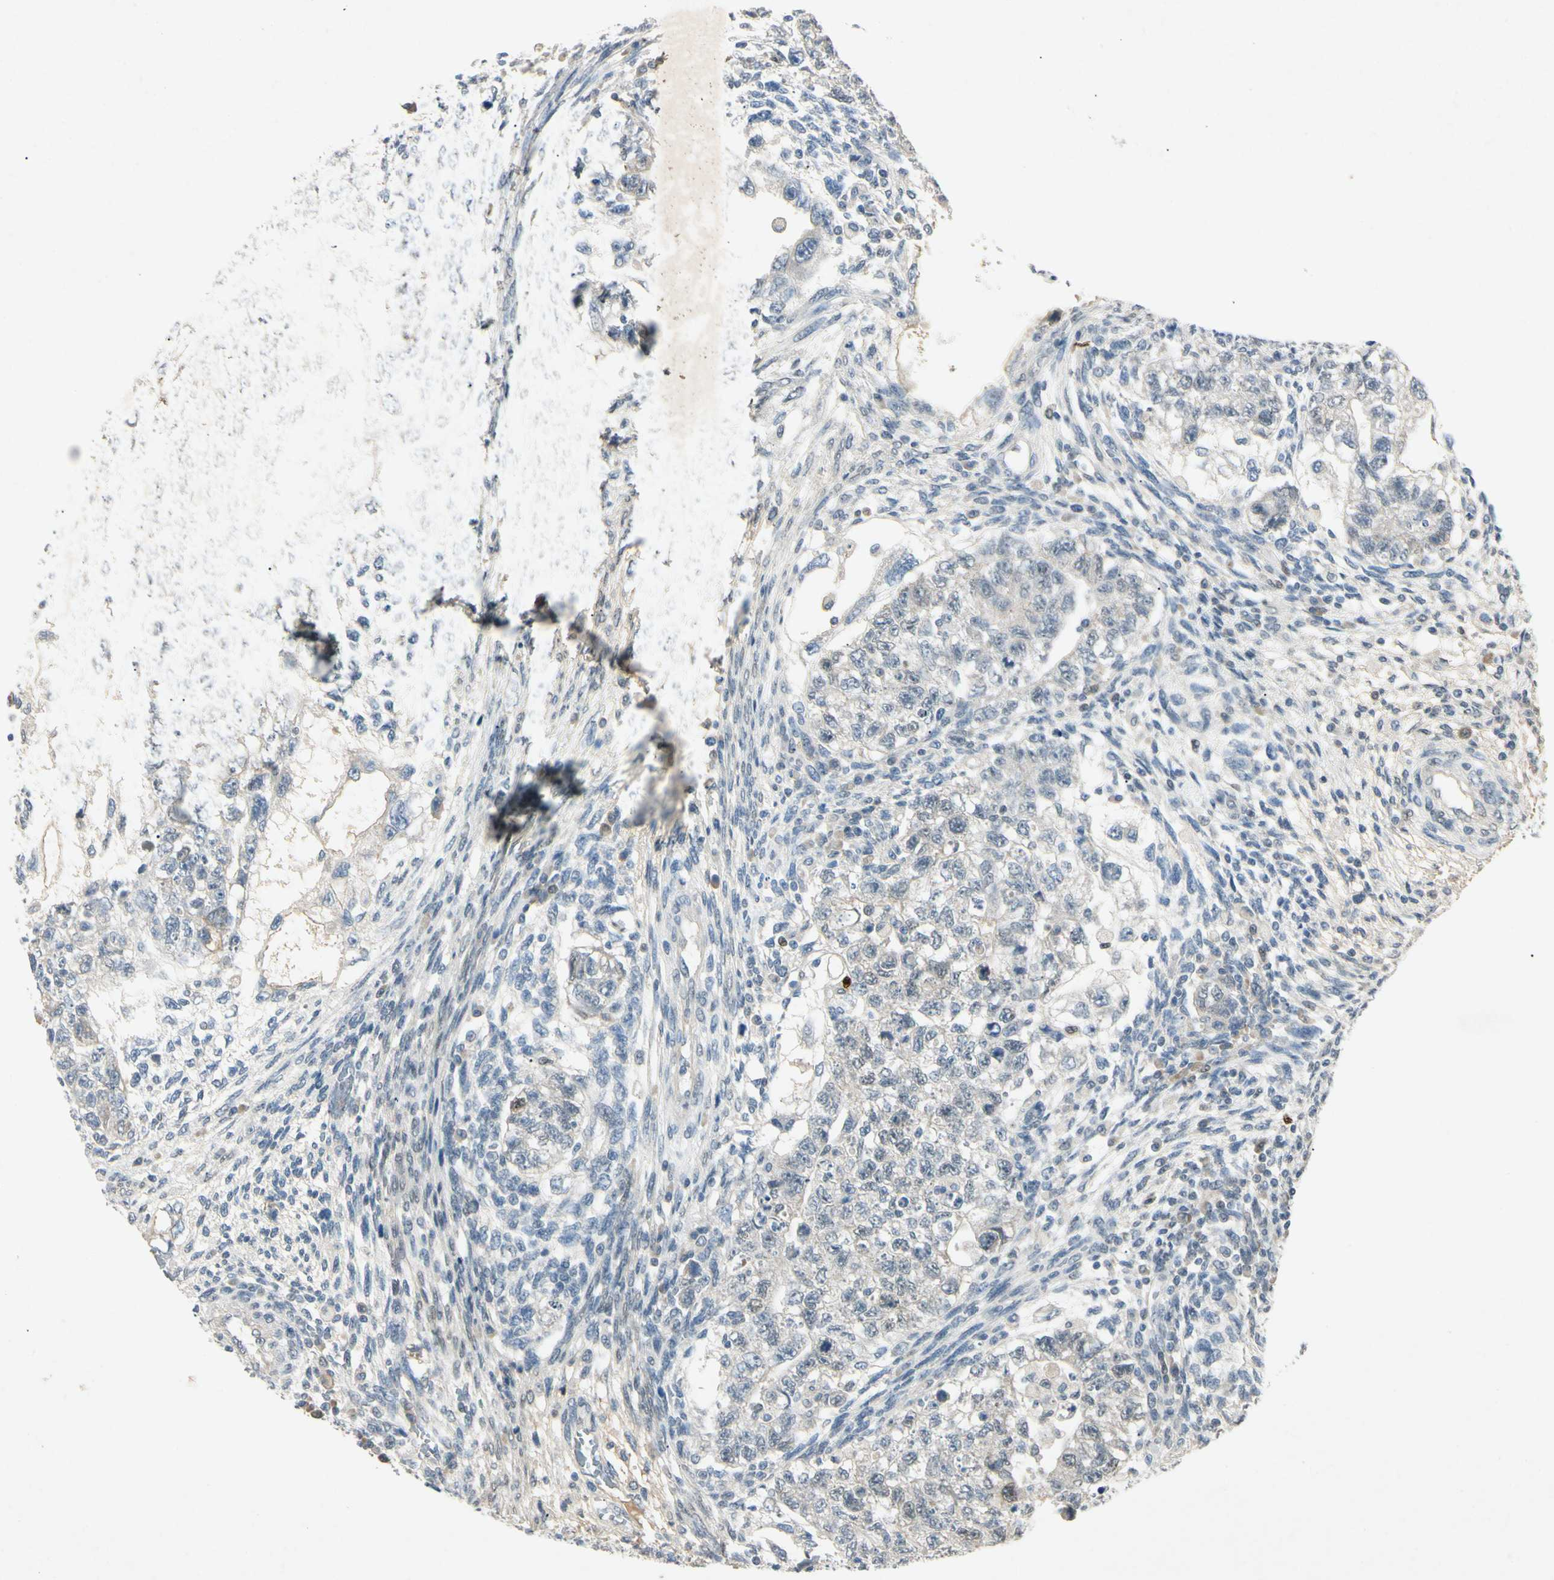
{"staining": {"intensity": "negative", "quantity": "none", "location": "none"}, "tissue": "testis cancer", "cell_type": "Tumor cells", "image_type": "cancer", "snomed": [{"axis": "morphology", "description": "Normal tissue, NOS"}, {"axis": "morphology", "description": "Carcinoma, Embryonal, NOS"}, {"axis": "topography", "description": "Testis"}], "caption": "Histopathology image shows no significant protein positivity in tumor cells of embryonal carcinoma (testis). (DAB immunohistochemistry (IHC) with hematoxylin counter stain).", "gene": "HSPA1B", "patient": {"sex": "male", "age": 36}}